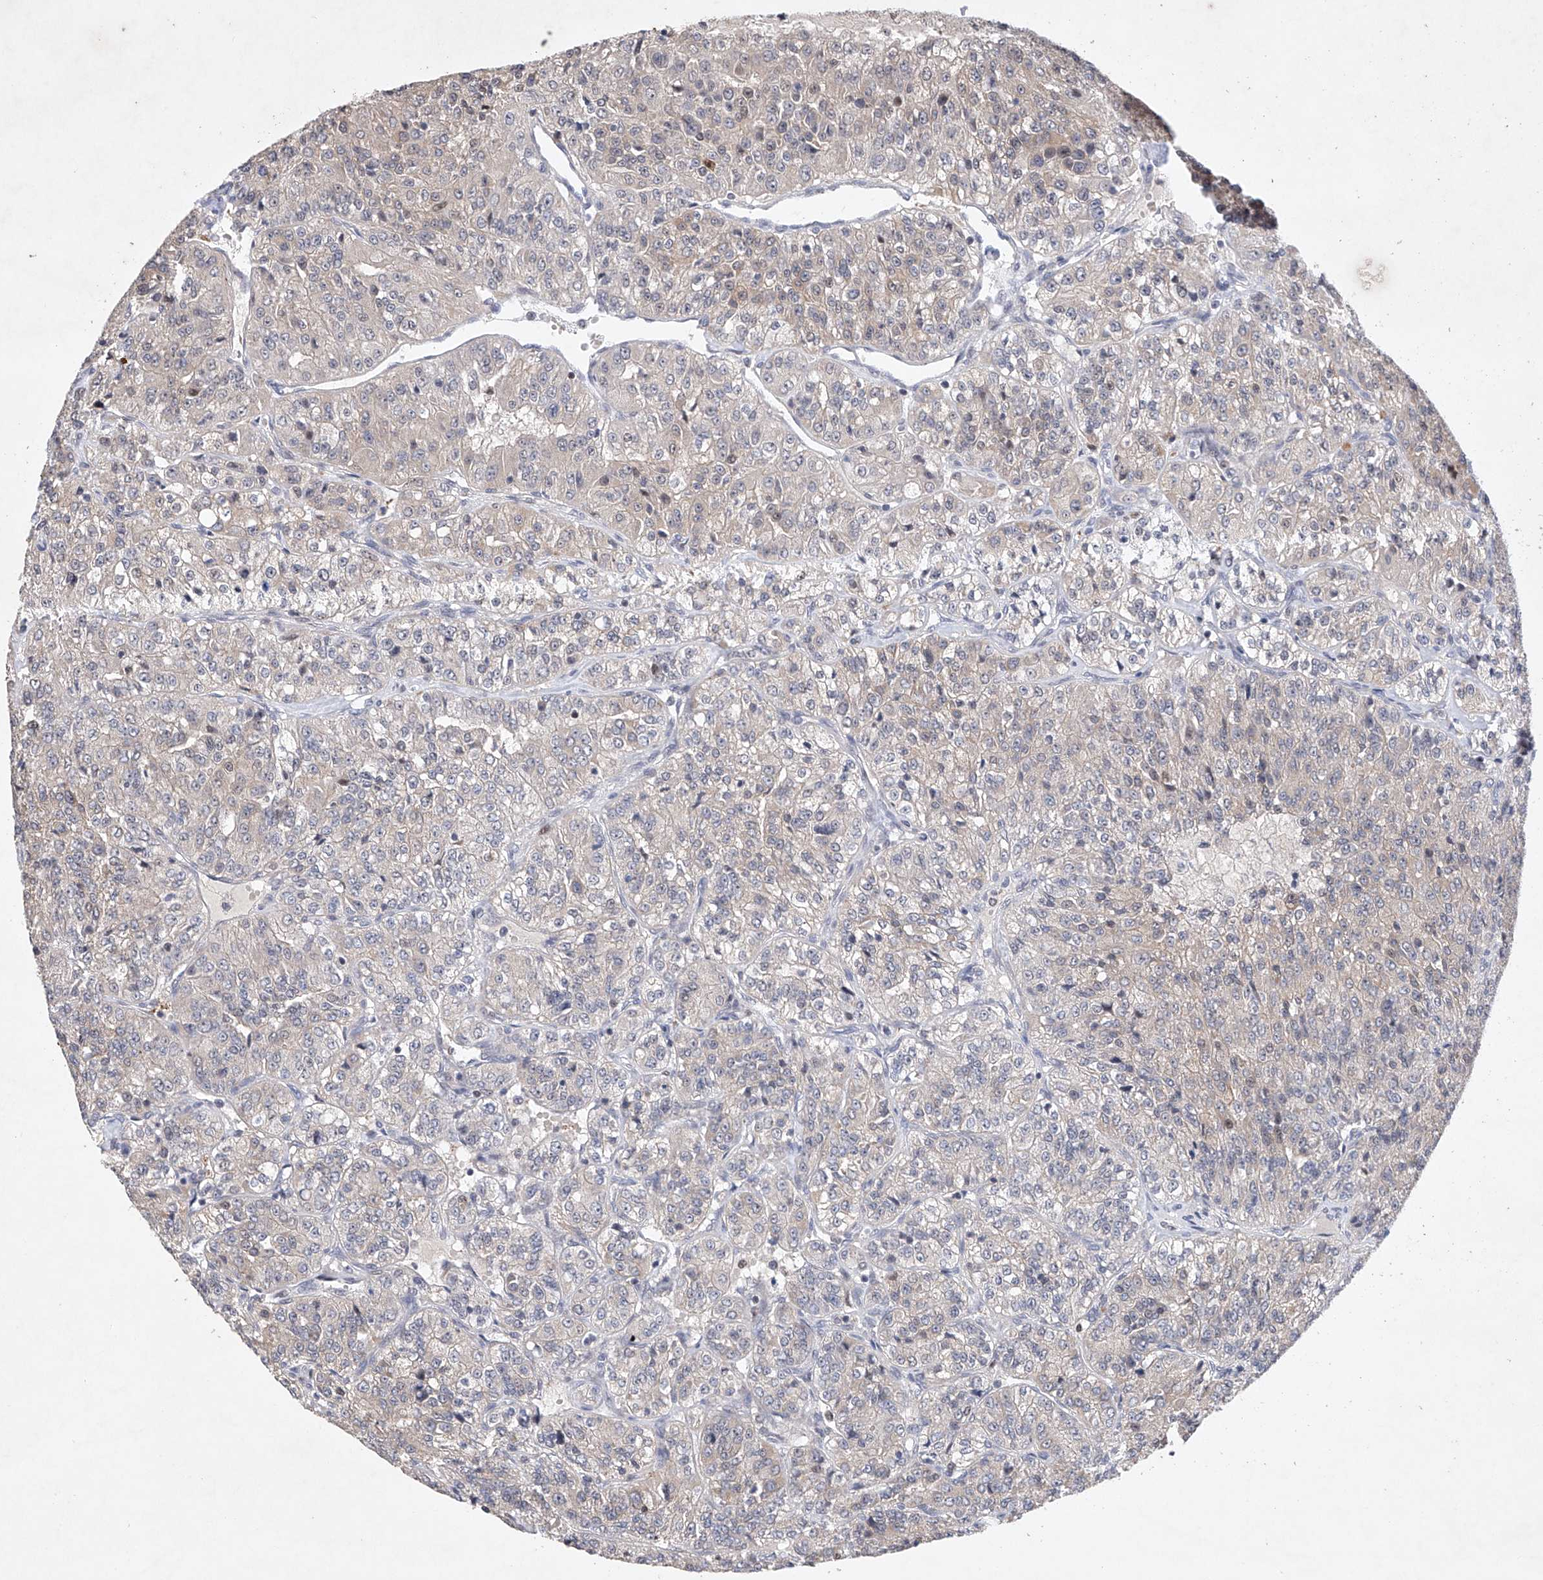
{"staining": {"intensity": "negative", "quantity": "none", "location": "none"}, "tissue": "renal cancer", "cell_type": "Tumor cells", "image_type": "cancer", "snomed": [{"axis": "morphology", "description": "Adenocarcinoma, NOS"}, {"axis": "topography", "description": "Kidney"}], "caption": "A high-resolution histopathology image shows immunohistochemistry staining of renal cancer (adenocarcinoma), which exhibits no significant expression in tumor cells.", "gene": "AFG1L", "patient": {"sex": "female", "age": 63}}